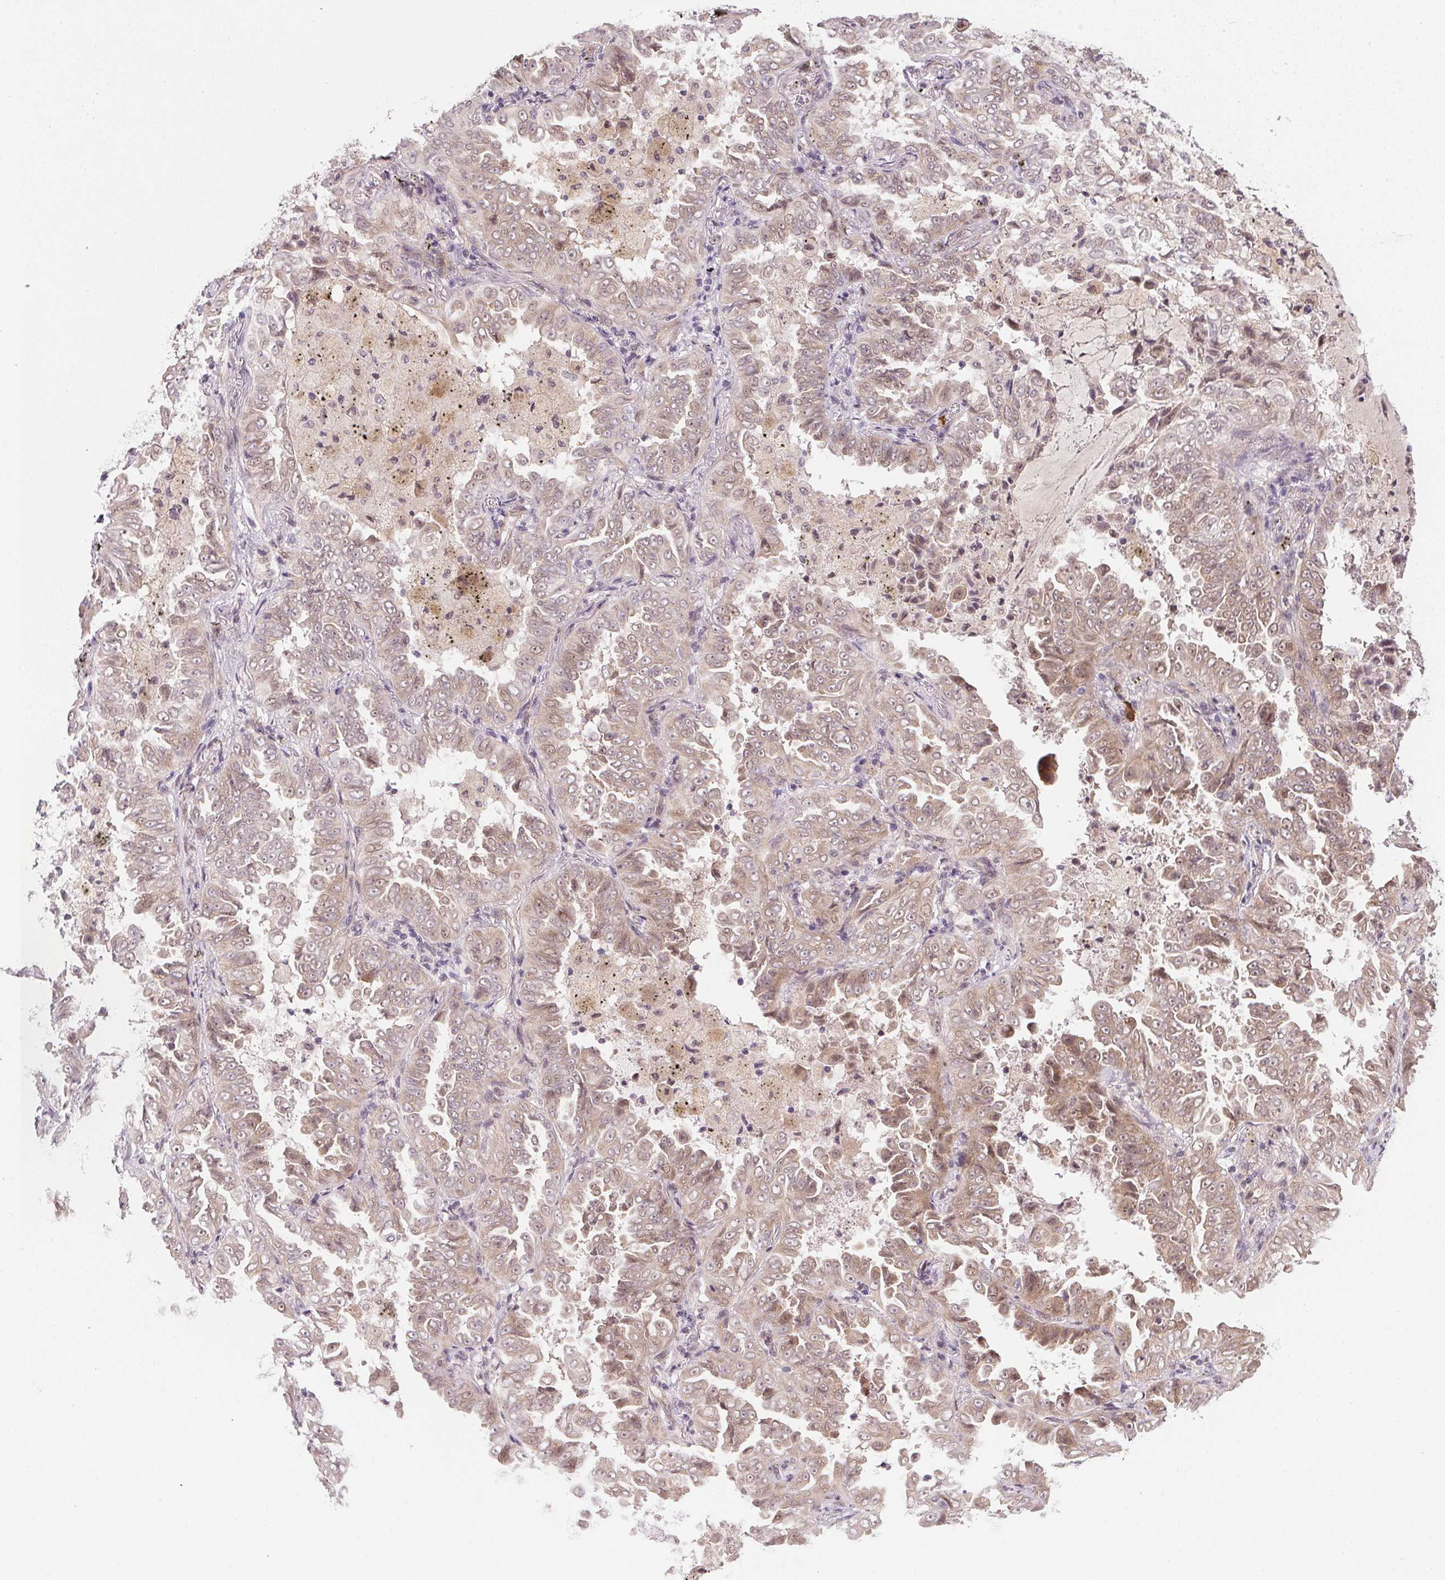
{"staining": {"intensity": "weak", "quantity": "25%-75%", "location": "cytoplasmic/membranous,nuclear"}, "tissue": "lung cancer", "cell_type": "Tumor cells", "image_type": "cancer", "snomed": [{"axis": "morphology", "description": "Adenocarcinoma, NOS"}, {"axis": "topography", "description": "Lung"}], "caption": "Tumor cells show weak cytoplasmic/membranous and nuclear staining in approximately 25%-75% of cells in lung adenocarcinoma. (DAB (3,3'-diaminobenzidine) IHC, brown staining for protein, blue staining for nuclei).", "gene": "CFAP92", "patient": {"sex": "female", "age": 52}}